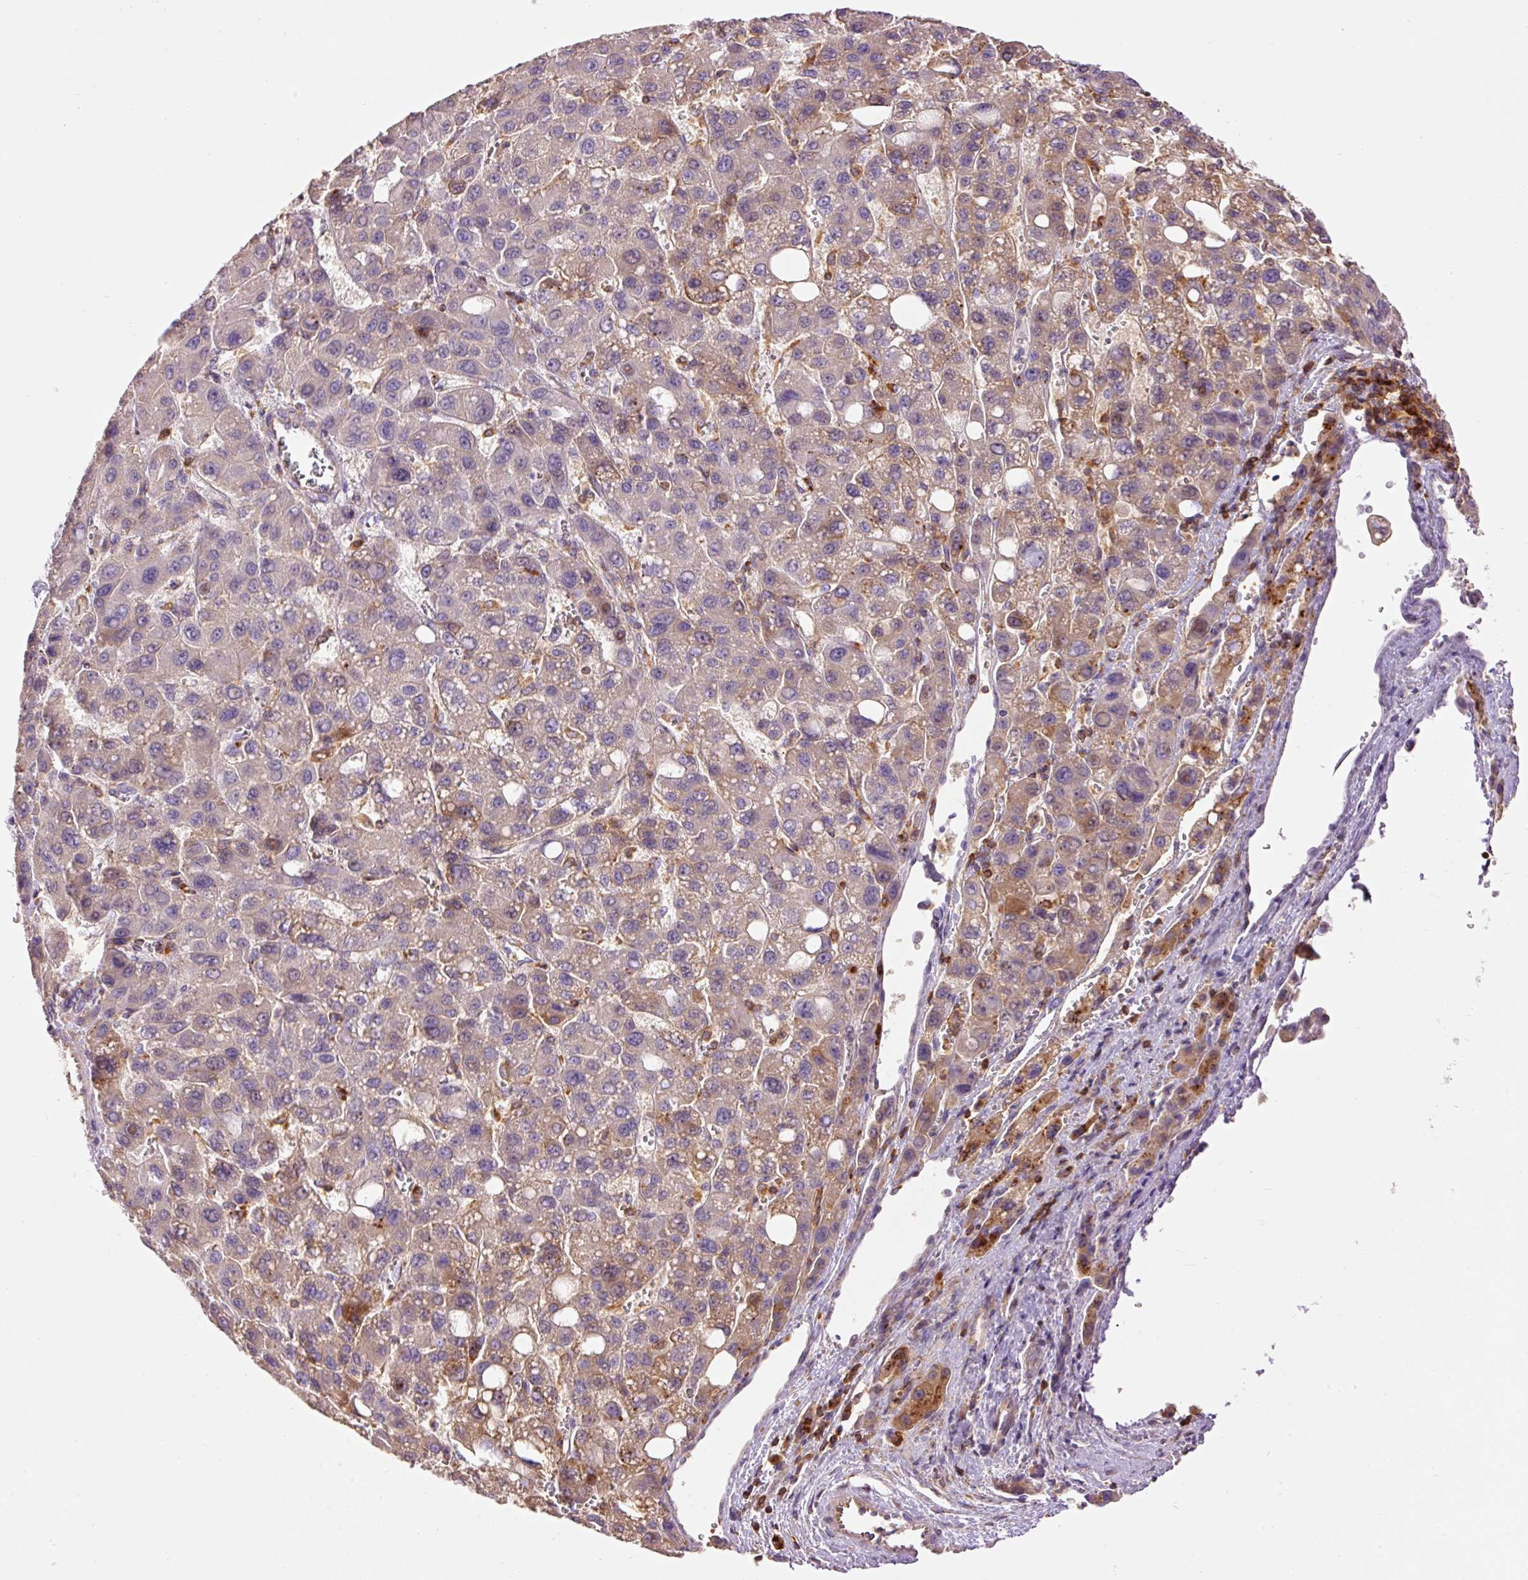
{"staining": {"intensity": "weak", "quantity": "<25%", "location": "cytoplasmic/membranous"}, "tissue": "liver cancer", "cell_type": "Tumor cells", "image_type": "cancer", "snomed": [{"axis": "morphology", "description": "Carcinoma, Hepatocellular, NOS"}, {"axis": "topography", "description": "Liver"}], "caption": "A photomicrograph of human liver hepatocellular carcinoma is negative for staining in tumor cells.", "gene": "DOK6", "patient": {"sex": "male", "age": 55}}